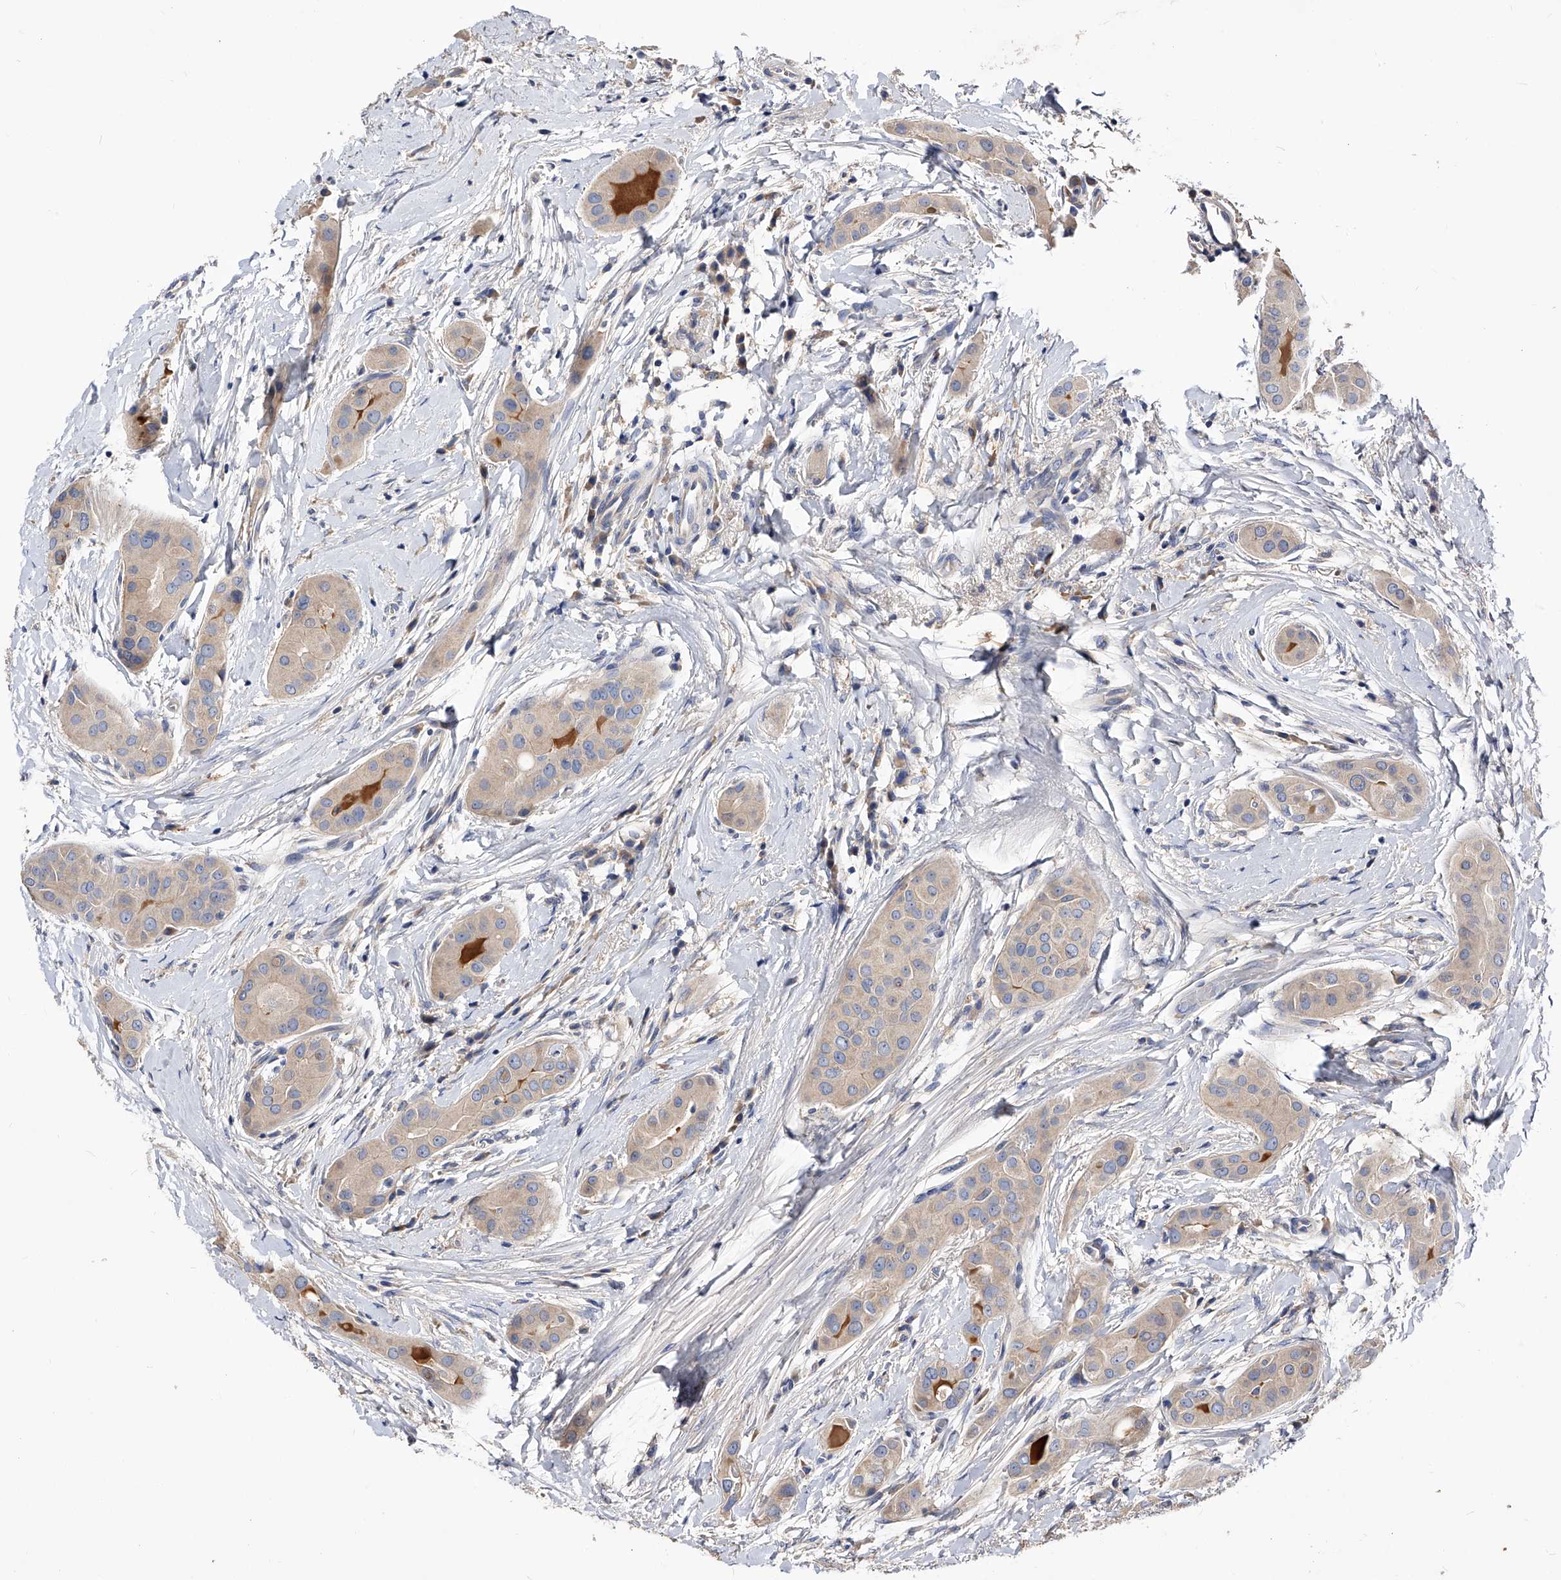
{"staining": {"intensity": "negative", "quantity": "none", "location": "none"}, "tissue": "thyroid cancer", "cell_type": "Tumor cells", "image_type": "cancer", "snomed": [{"axis": "morphology", "description": "Papillary adenocarcinoma, NOS"}, {"axis": "topography", "description": "Thyroid gland"}], "caption": "Immunohistochemistry of human thyroid cancer exhibits no staining in tumor cells.", "gene": "ARL4C", "patient": {"sex": "male", "age": 33}}